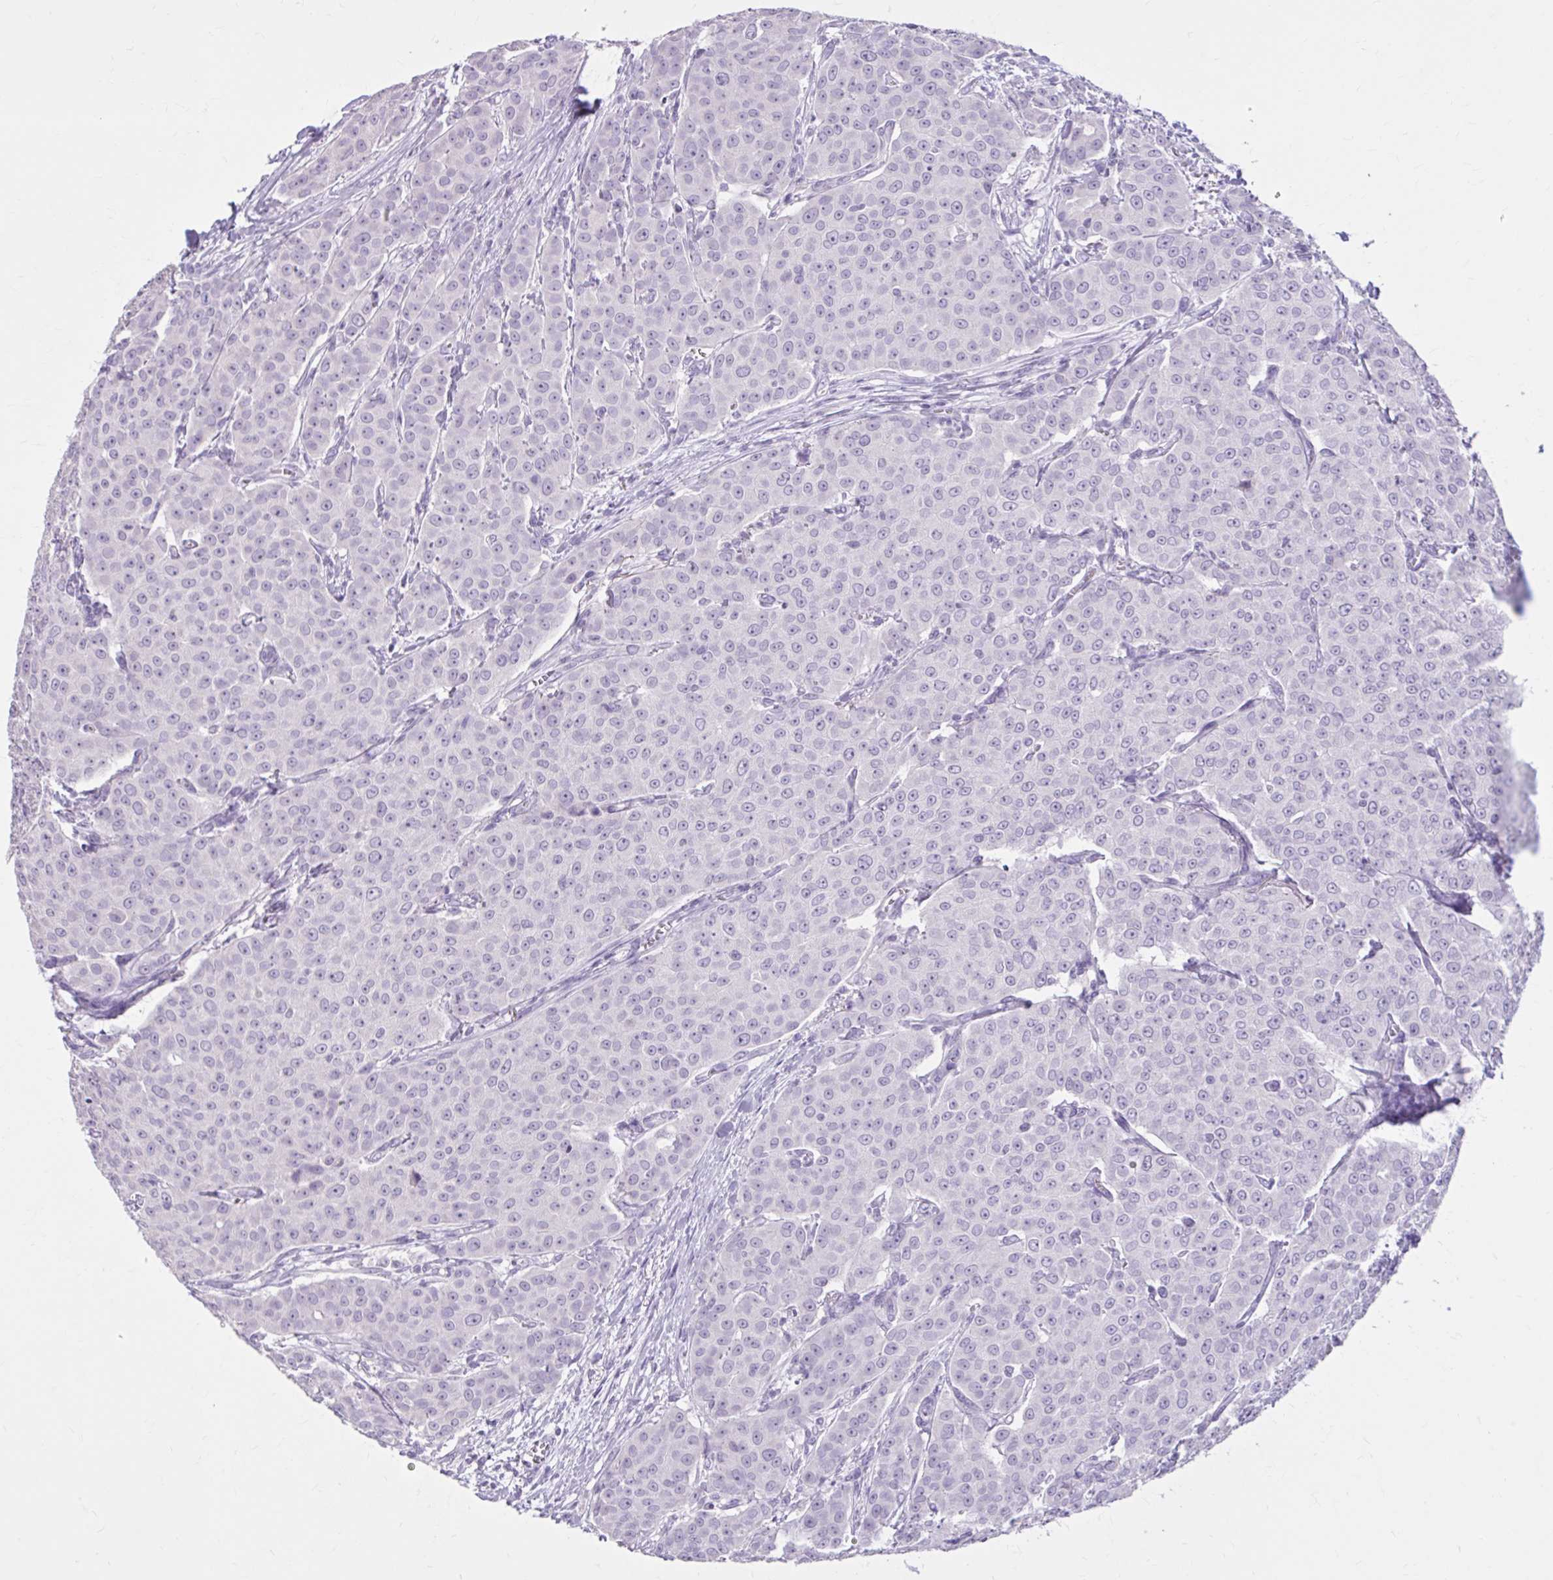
{"staining": {"intensity": "negative", "quantity": "none", "location": "none"}, "tissue": "breast cancer", "cell_type": "Tumor cells", "image_type": "cancer", "snomed": [{"axis": "morphology", "description": "Duct carcinoma"}, {"axis": "topography", "description": "Breast"}], "caption": "Immunohistochemistry (IHC) of human intraductal carcinoma (breast) reveals no staining in tumor cells.", "gene": "OR4B1", "patient": {"sex": "female", "age": 91}}